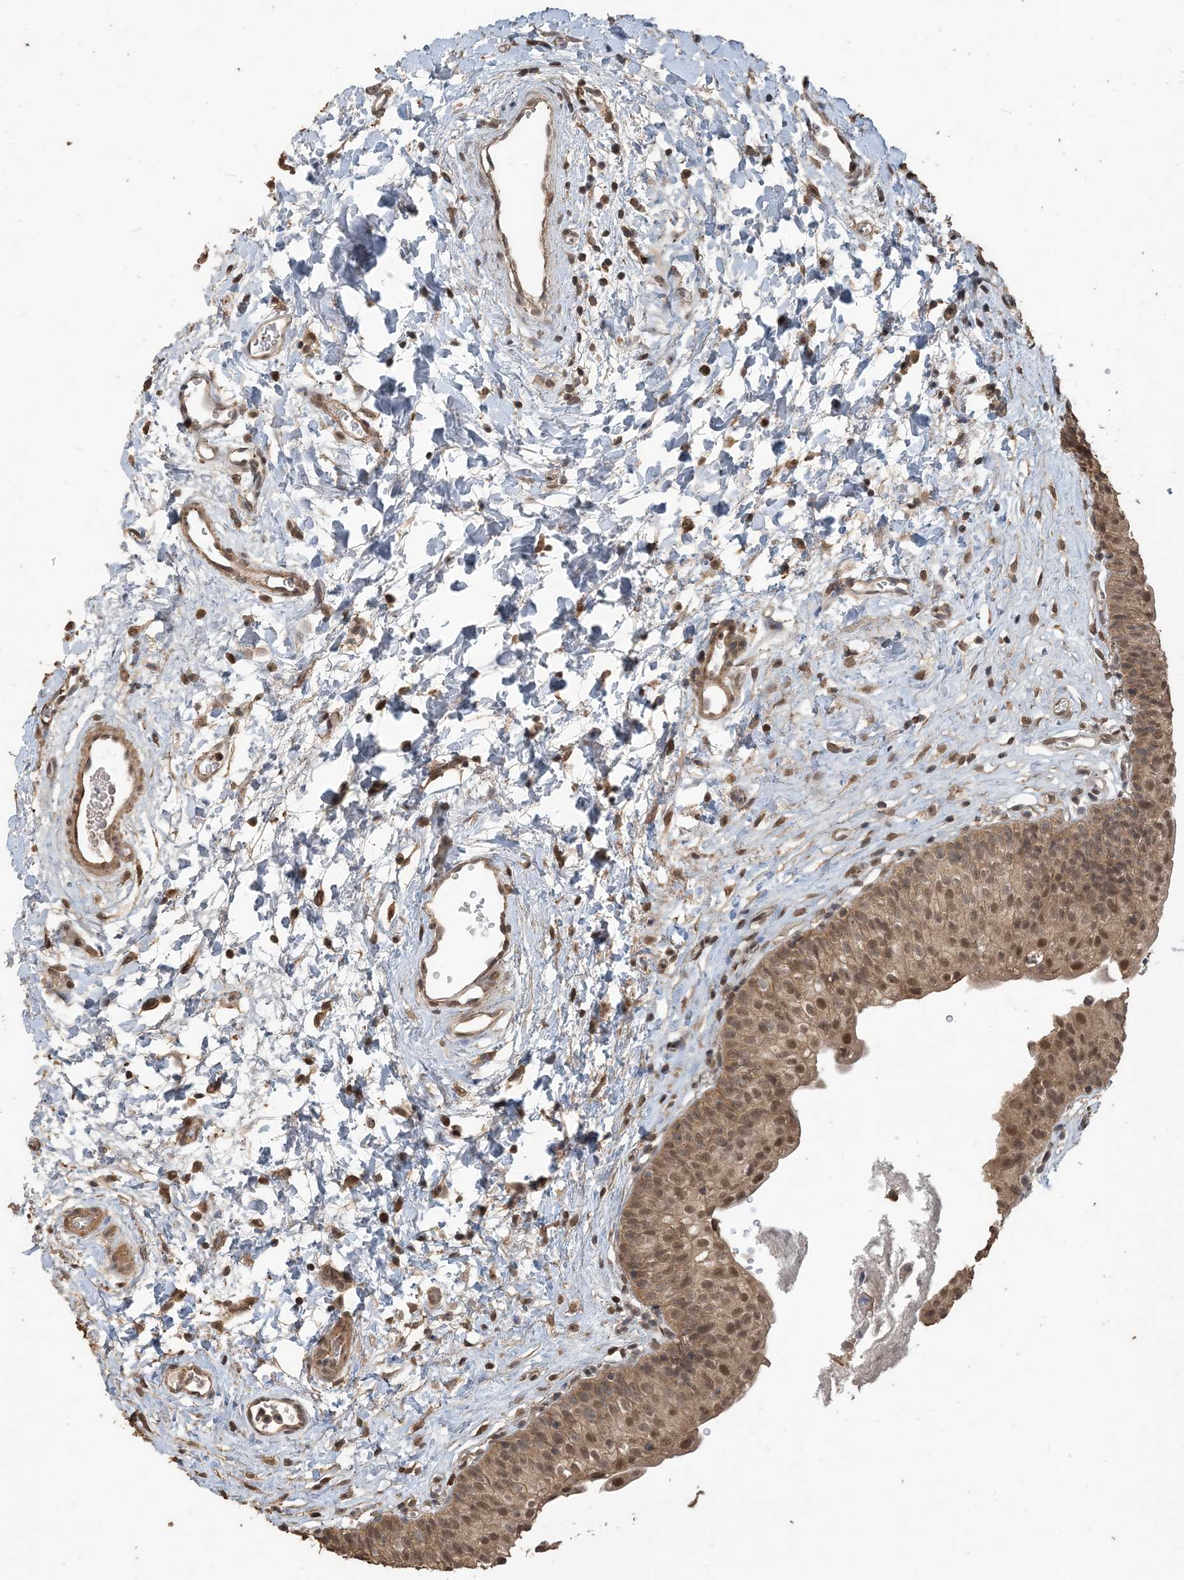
{"staining": {"intensity": "moderate", "quantity": ">75%", "location": "cytoplasmic/membranous,nuclear"}, "tissue": "urinary bladder", "cell_type": "Urothelial cells", "image_type": "normal", "snomed": [{"axis": "morphology", "description": "Normal tissue, NOS"}, {"axis": "topography", "description": "Urinary bladder"}], "caption": "A micrograph of urinary bladder stained for a protein reveals moderate cytoplasmic/membranous,nuclear brown staining in urothelial cells.", "gene": "ZC3H12A", "patient": {"sex": "male", "age": 51}}